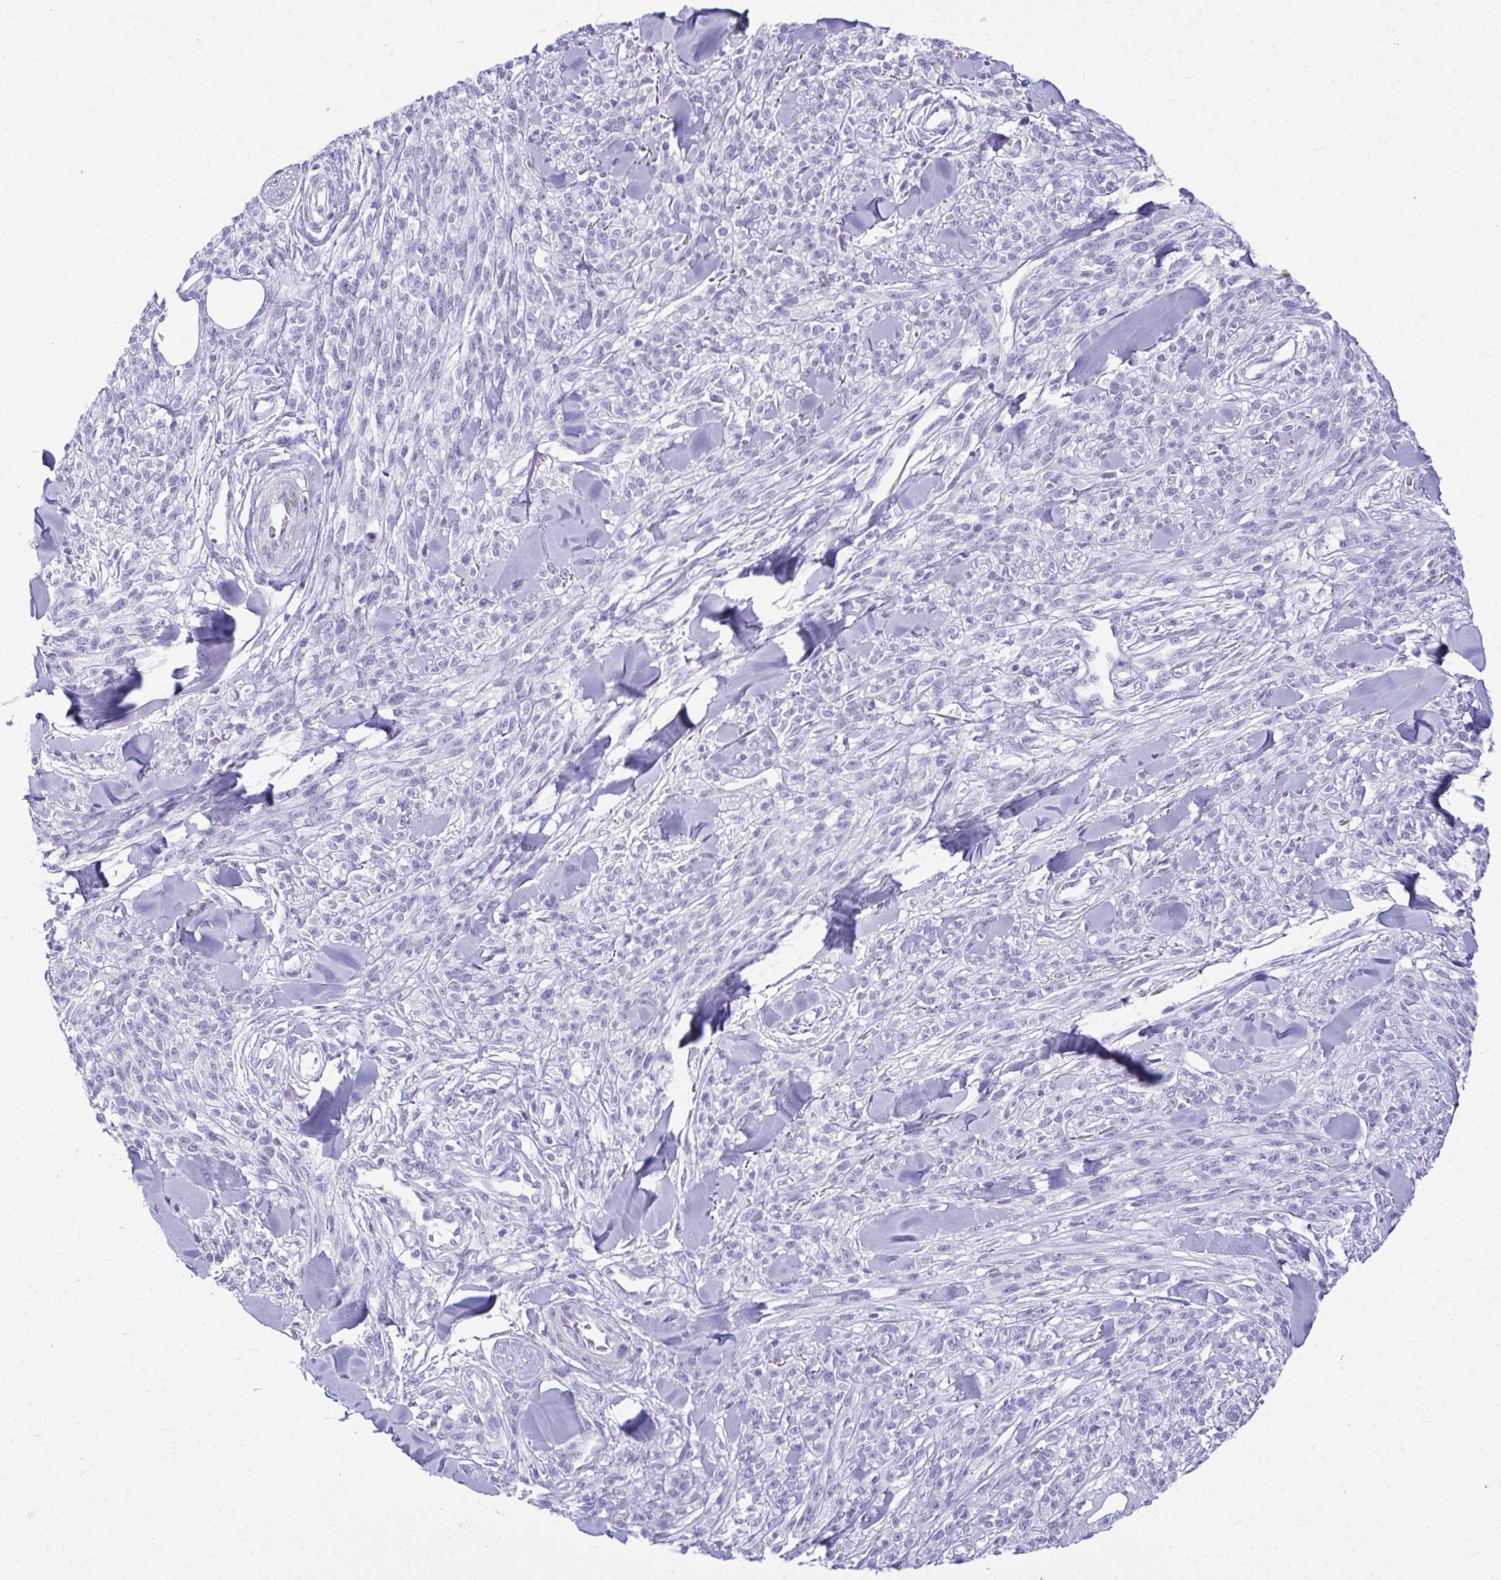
{"staining": {"intensity": "negative", "quantity": "none", "location": "none"}, "tissue": "melanoma", "cell_type": "Tumor cells", "image_type": "cancer", "snomed": [{"axis": "morphology", "description": "Malignant melanoma, NOS"}, {"axis": "topography", "description": "Skin"}, {"axis": "topography", "description": "Skin of trunk"}], "caption": "Malignant melanoma stained for a protein using immunohistochemistry reveals no expression tumor cells.", "gene": "SERPINI1", "patient": {"sex": "male", "age": 74}}